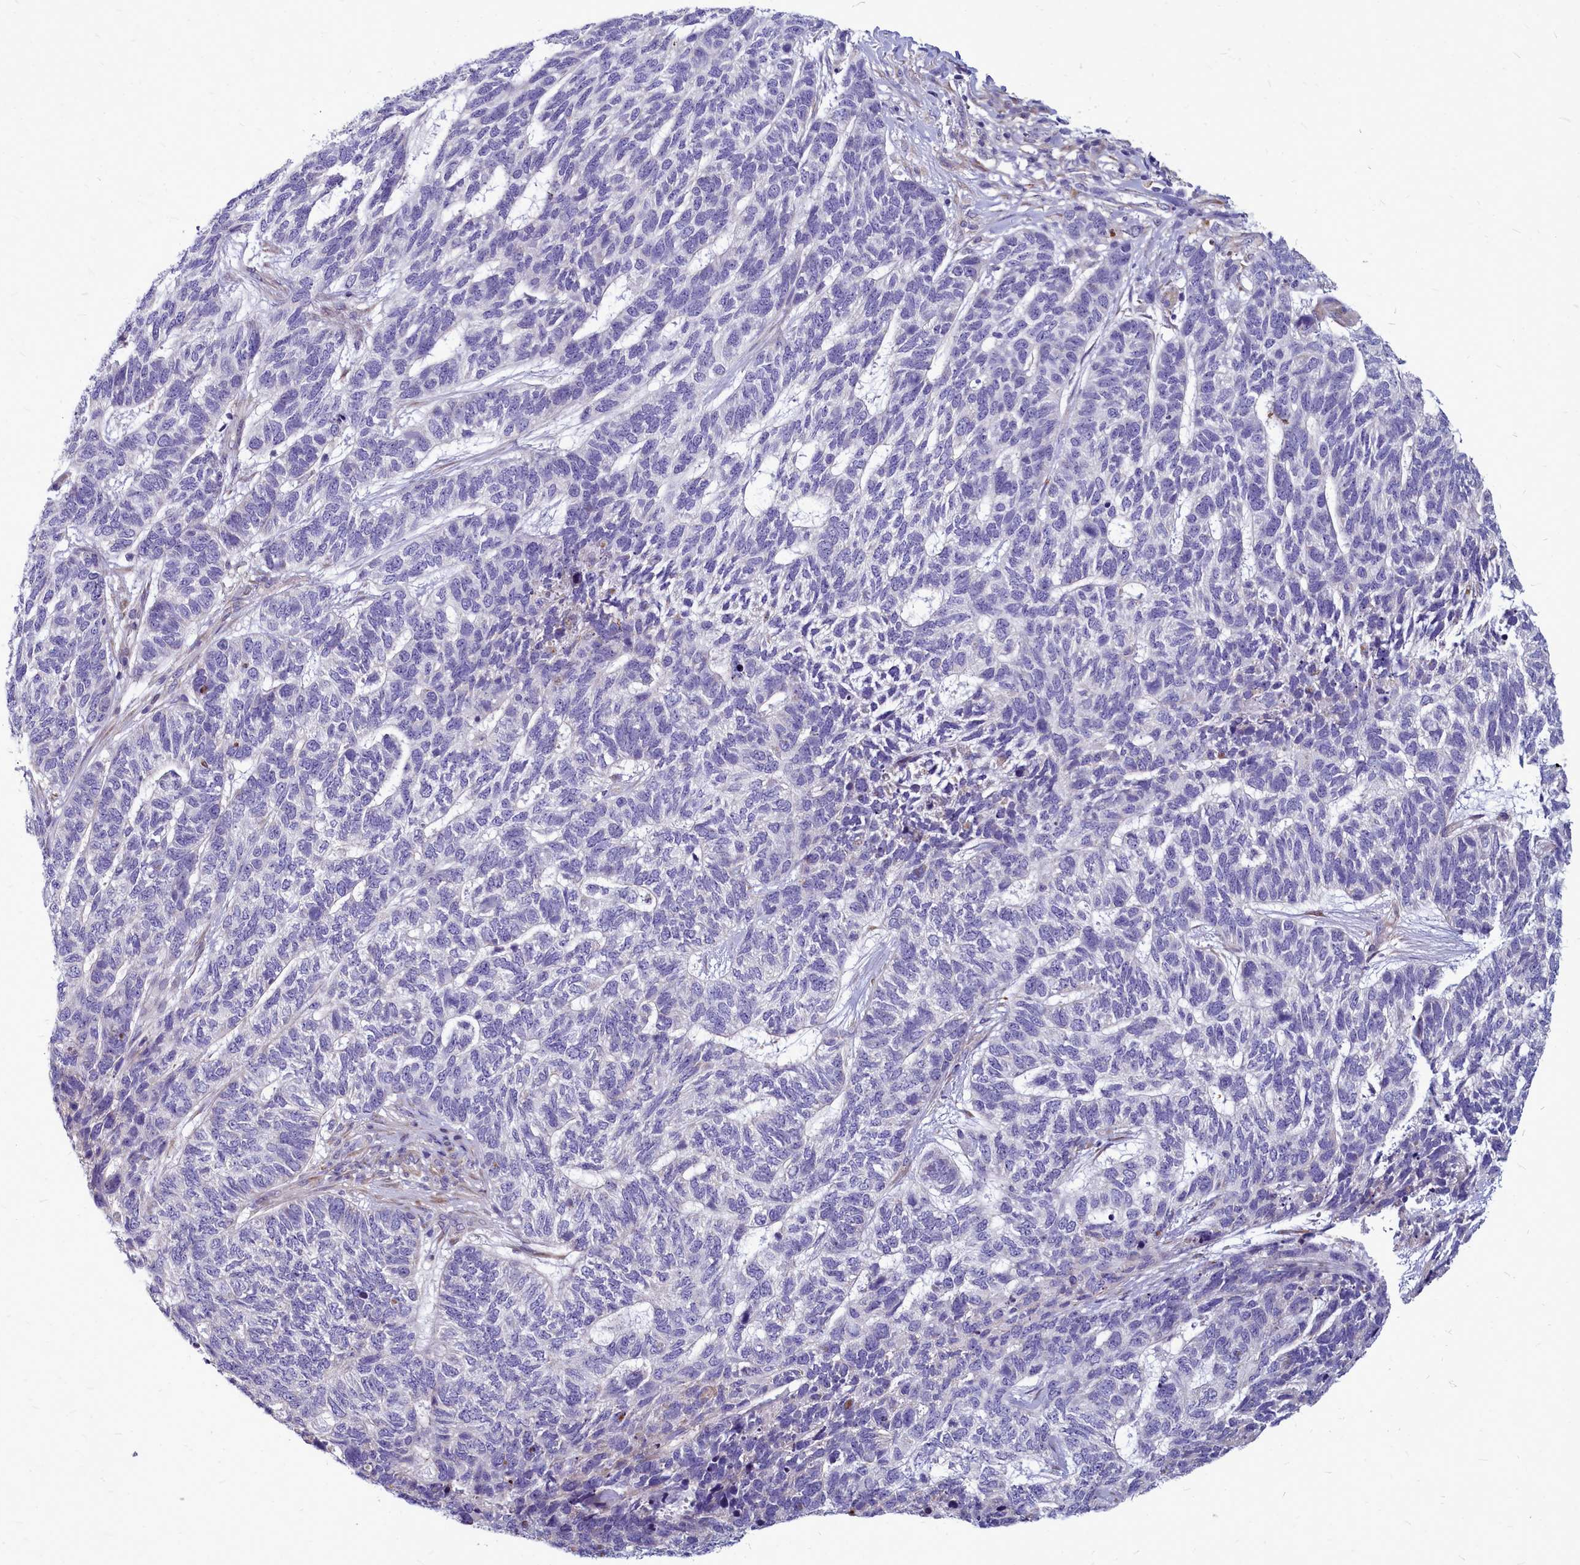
{"staining": {"intensity": "negative", "quantity": "none", "location": "none"}, "tissue": "skin cancer", "cell_type": "Tumor cells", "image_type": "cancer", "snomed": [{"axis": "morphology", "description": "Basal cell carcinoma"}, {"axis": "topography", "description": "Skin"}], "caption": "Human skin cancer stained for a protein using immunohistochemistry (IHC) reveals no positivity in tumor cells.", "gene": "SMPD4", "patient": {"sex": "female", "age": 65}}